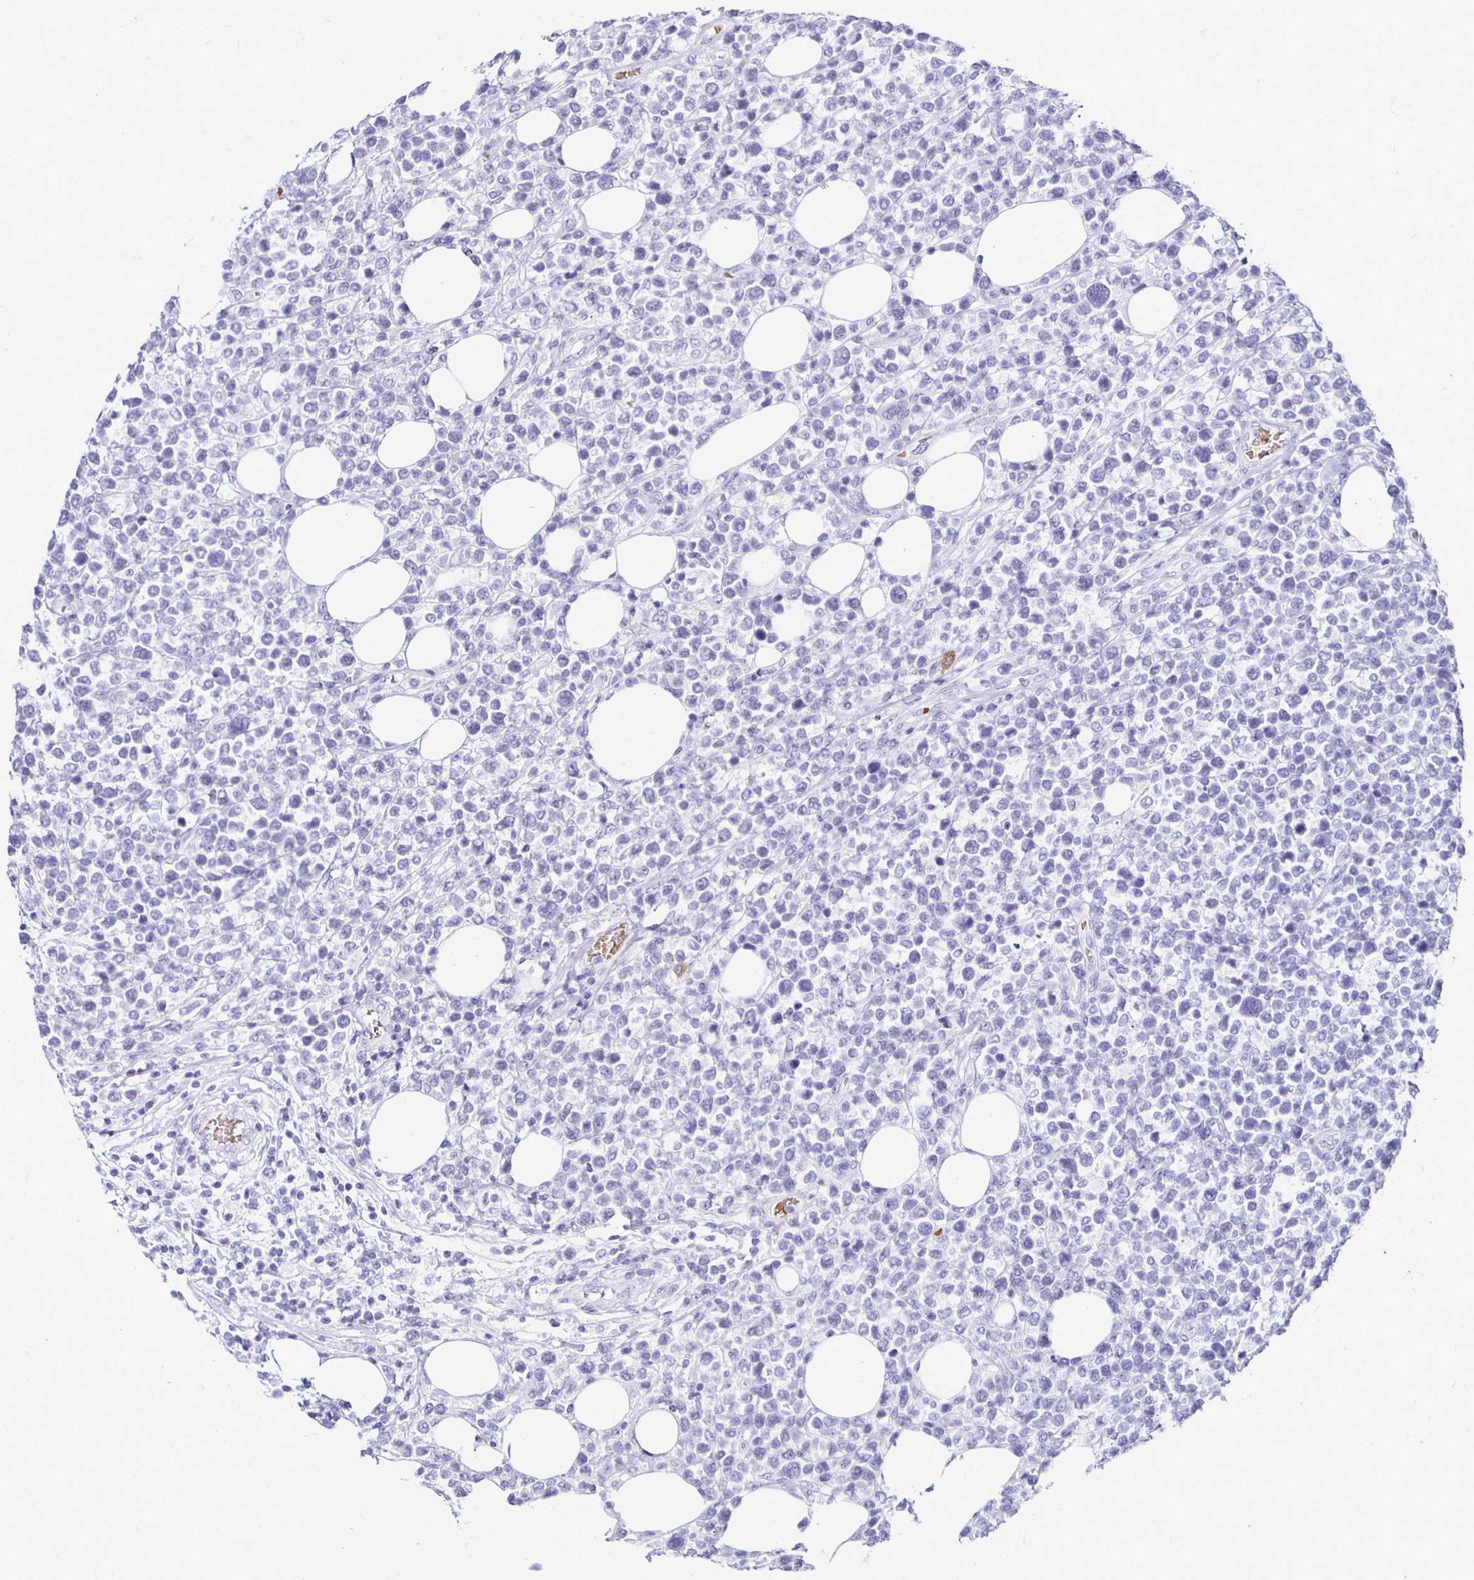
{"staining": {"intensity": "negative", "quantity": "none", "location": "none"}, "tissue": "lymphoma", "cell_type": "Tumor cells", "image_type": "cancer", "snomed": [{"axis": "morphology", "description": "Malignant lymphoma, non-Hodgkin's type, Low grade"}, {"axis": "topography", "description": "Lymph node"}], "caption": "High power microscopy micrograph of an immunohistochemistry photomicrograph of lymphoma, revealing no significant positivity in tumor cells.", "gene": "RHBDL3", "patient": {"sex": "male", "age": 60}}